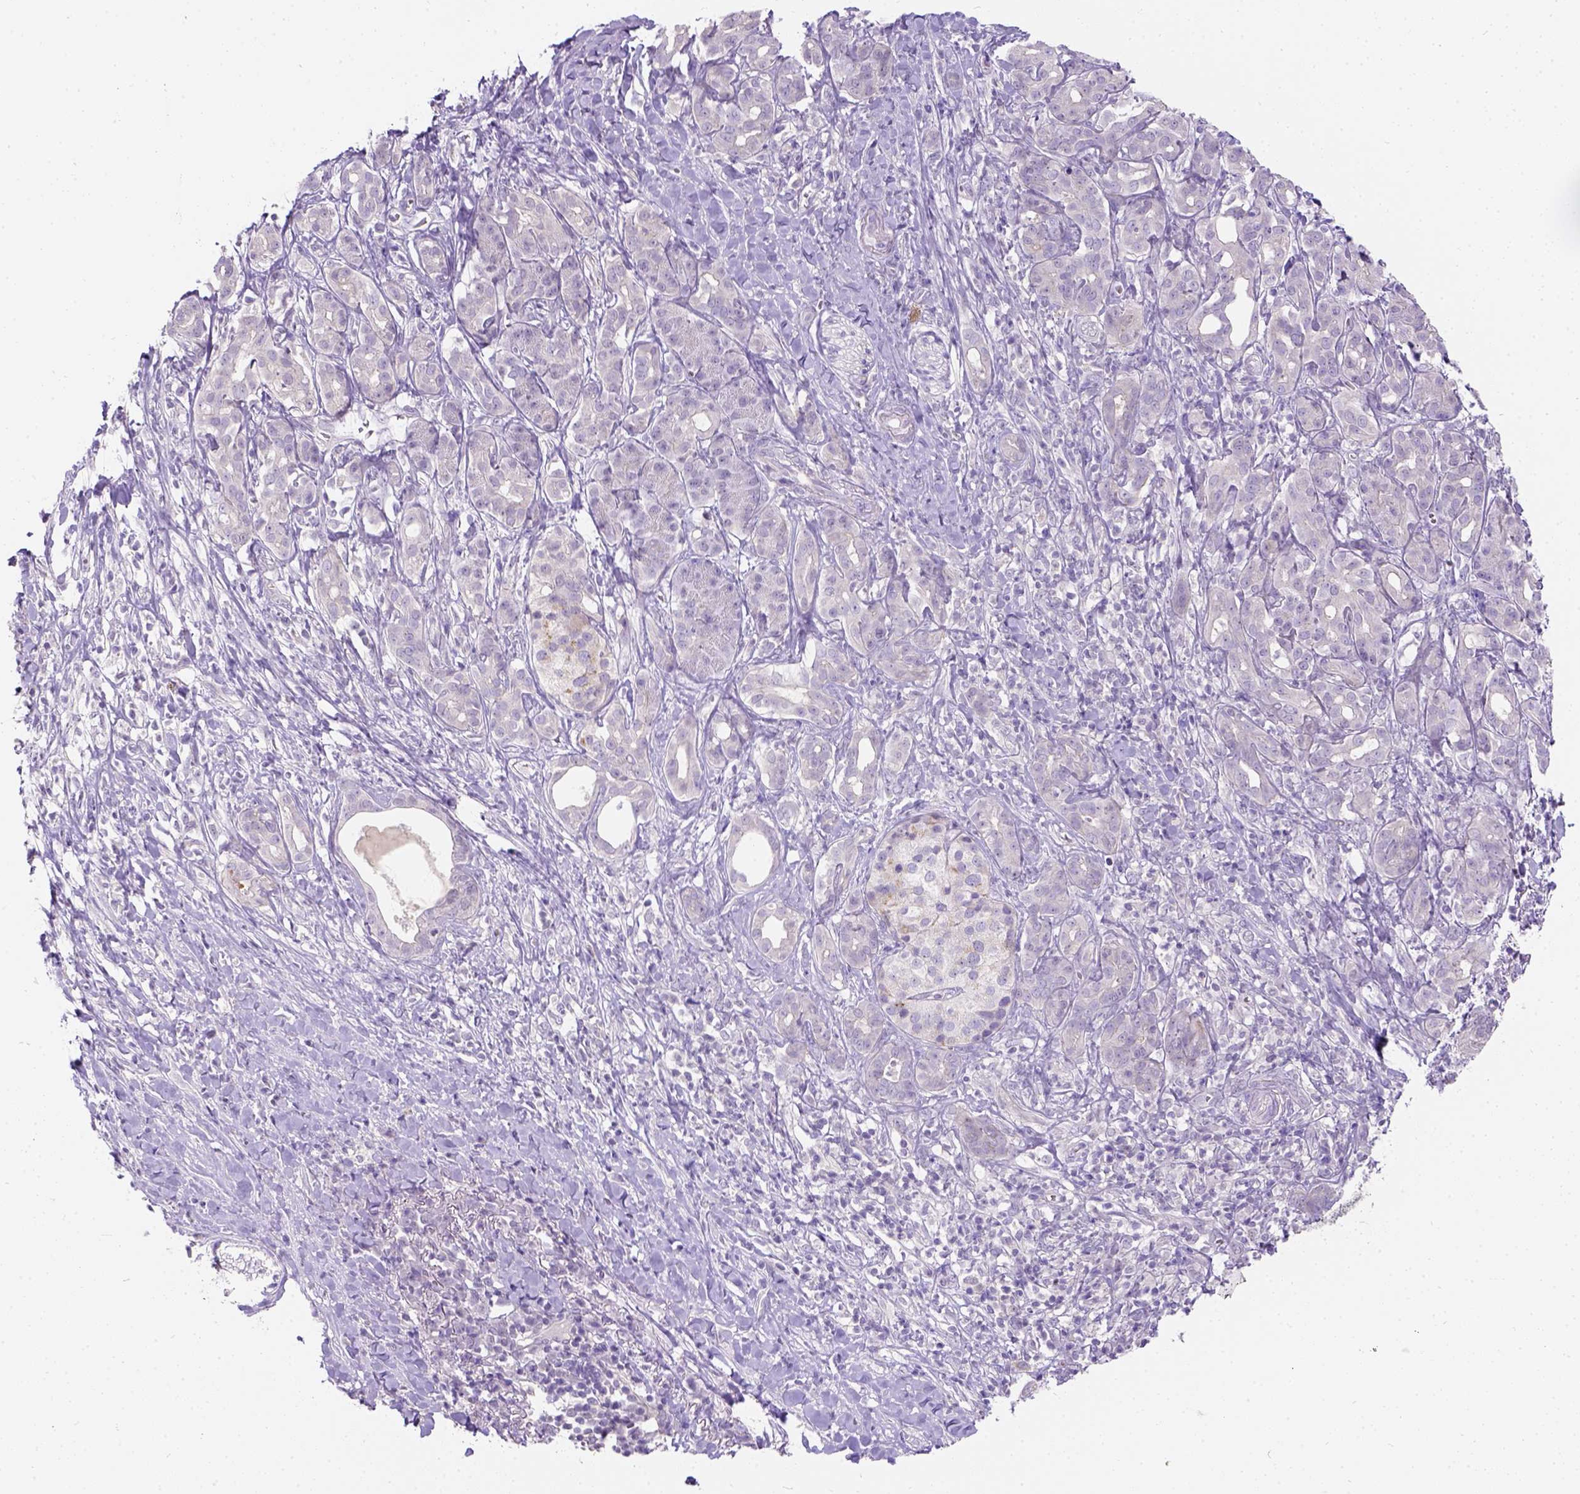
{"staining": {"intensity": "negative", "quantity": "none", "location": "none"}, "tissue": "pancreatic cancer", "cell_type": "Tumor cells", "image_type": "cancer", "snomed": [{"axis": "morphology", "description": "Adenocarcinoma, NOS"}, {"axis": "topography", "description": "Pancreas"}], "caption": "Immunohistochemical staining of pancreatic adenocarcinoma shows no significant staining in tumor cells.", "gene": "C20orf144", "patient": {"sex": "male", "age": 61}}